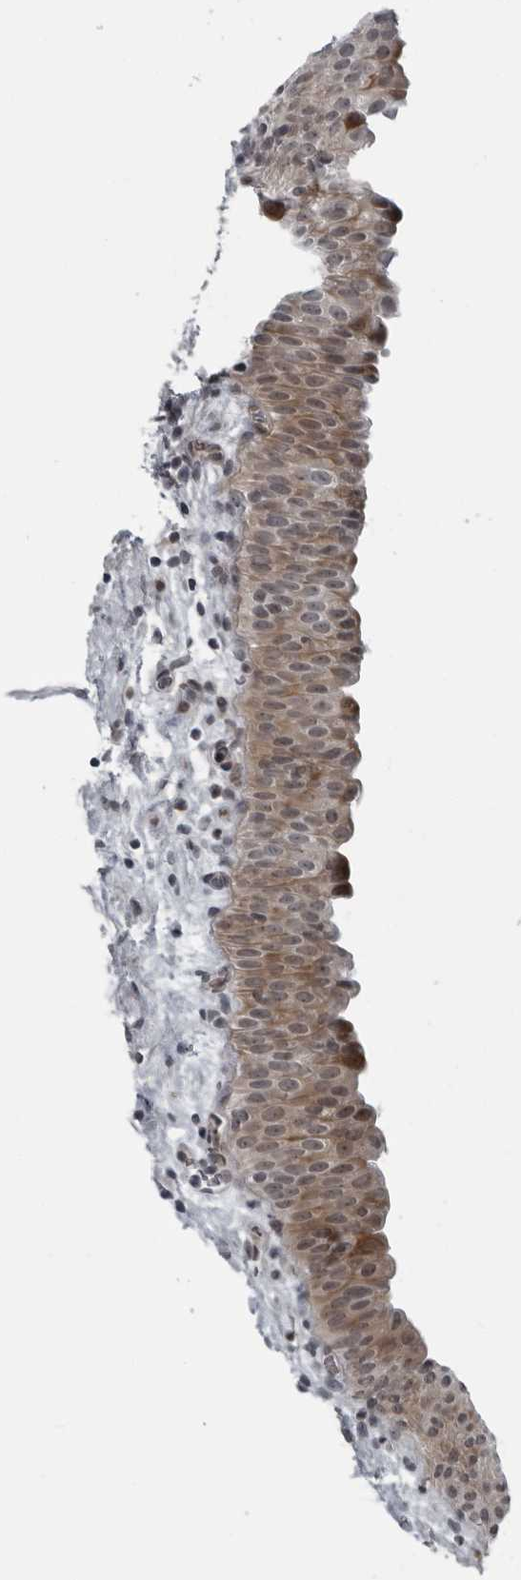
{"staining": {"intensity": "moderate", "quantity": "25%-75%", "location": "cytoplasmic/membranous"}, "tissue": "urinary bladder", "cell_type": "Urothelial cells", "image_type": "normal", "snomed": [{"axis": "morphology", "description": "Normal tissue, NOS"}, {"axis": "topography", "description": "Urinary bladder"}], "caption": "Unremarkable urinary bladder exhibits moderate cytoplasmic/membranous staining in about 25%-75% of urothelial cells.", "gene": "FAM102B", "patient": {"sex": "male", "age": 82}}